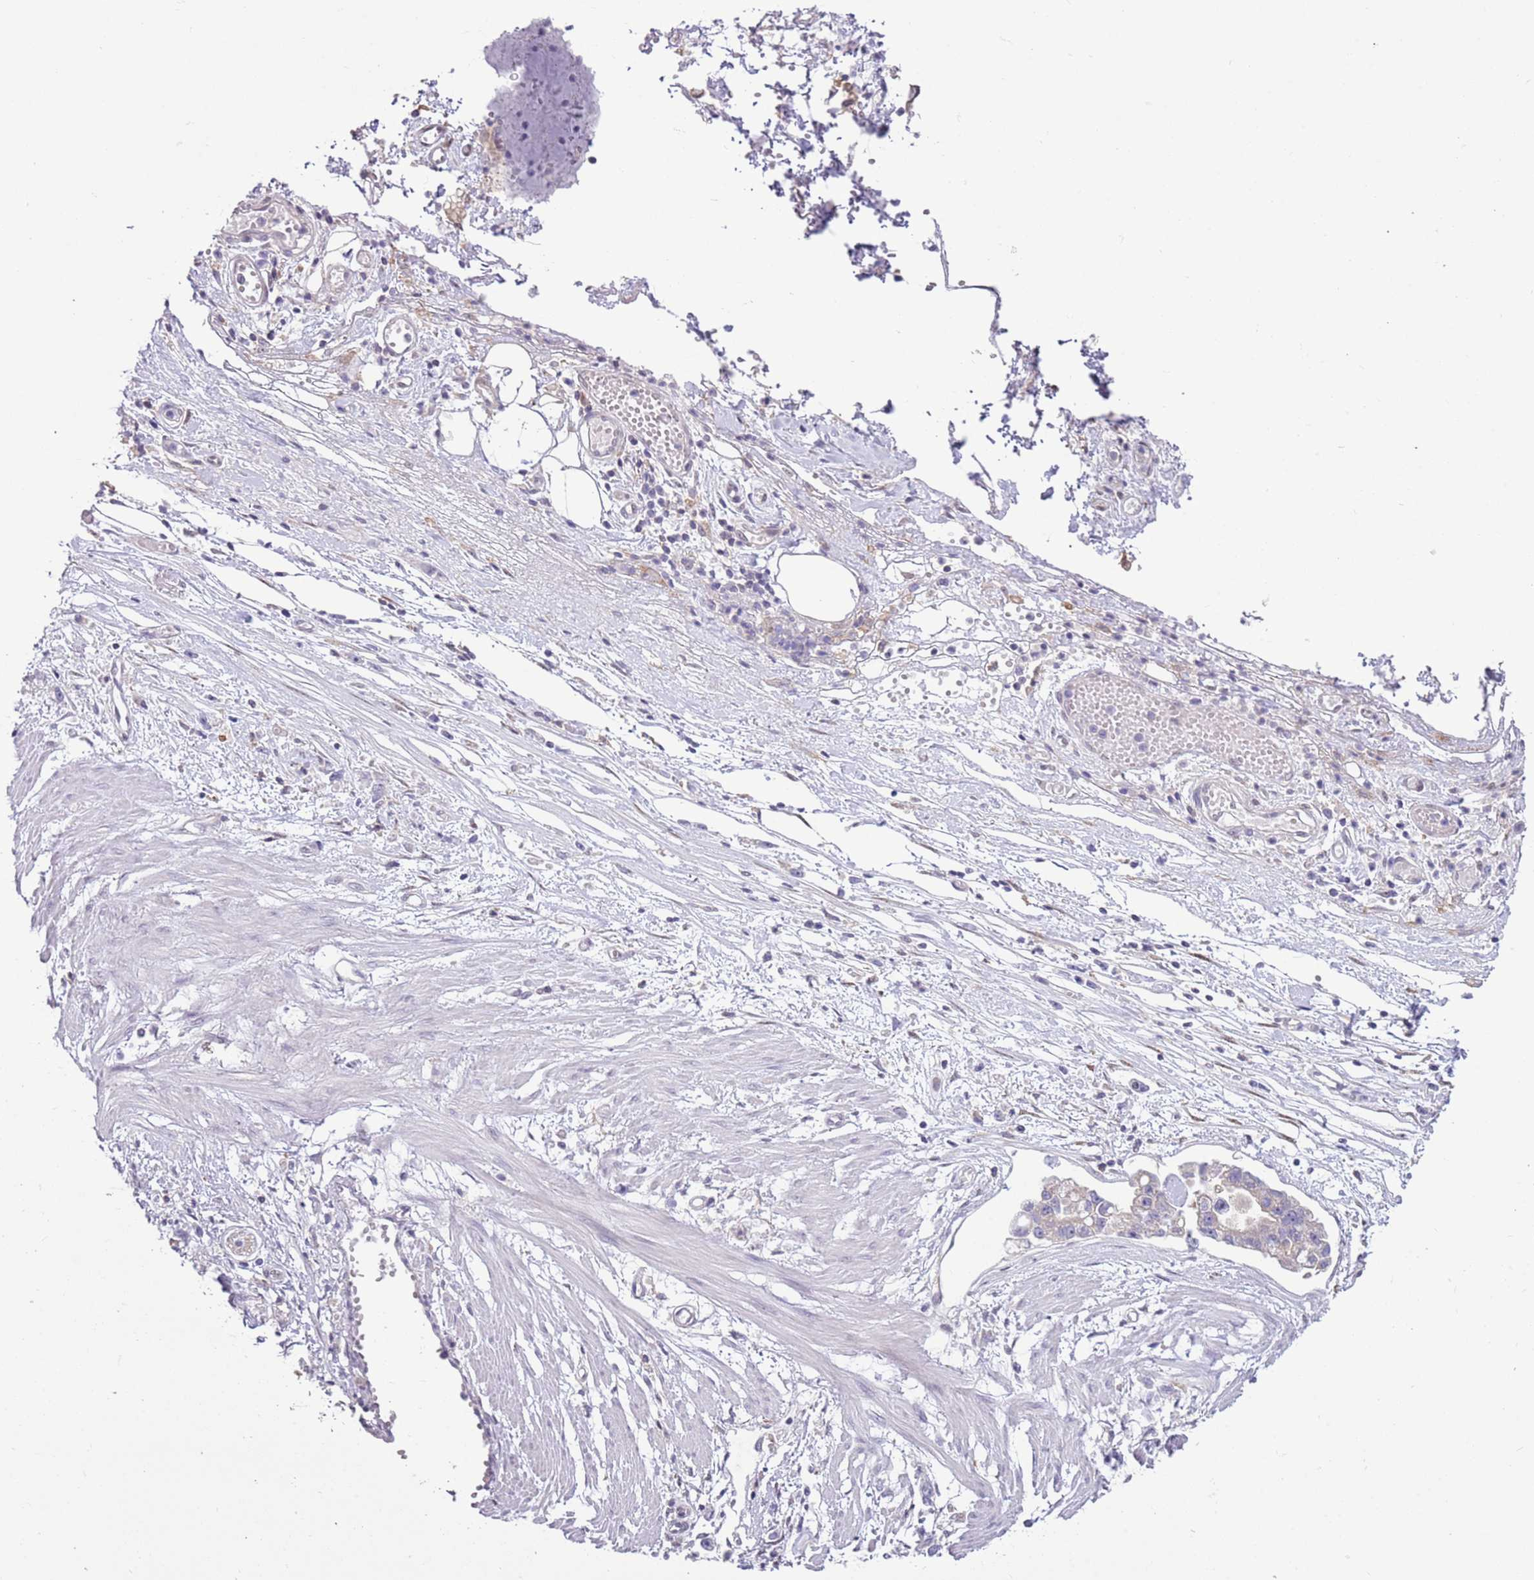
{"staining": {"intensity": "negative", "quantity": "none", "location": "none"}, "tissue": "stomach cancer", "cell_type": "Tumor cells", "image_type": "cancer", "snomed": [{"axis": "morphology", "description": "Adenocarcinoma, NOS"}, {"axis": "topography", "description": "Stomach"}], "caption": "Histopathology image shows no protein staining in tumor cells of adenocarcinoma (stomach) tissue.", "gene": "CAPN9", "patient": {"sex": "female", "age": 59}}